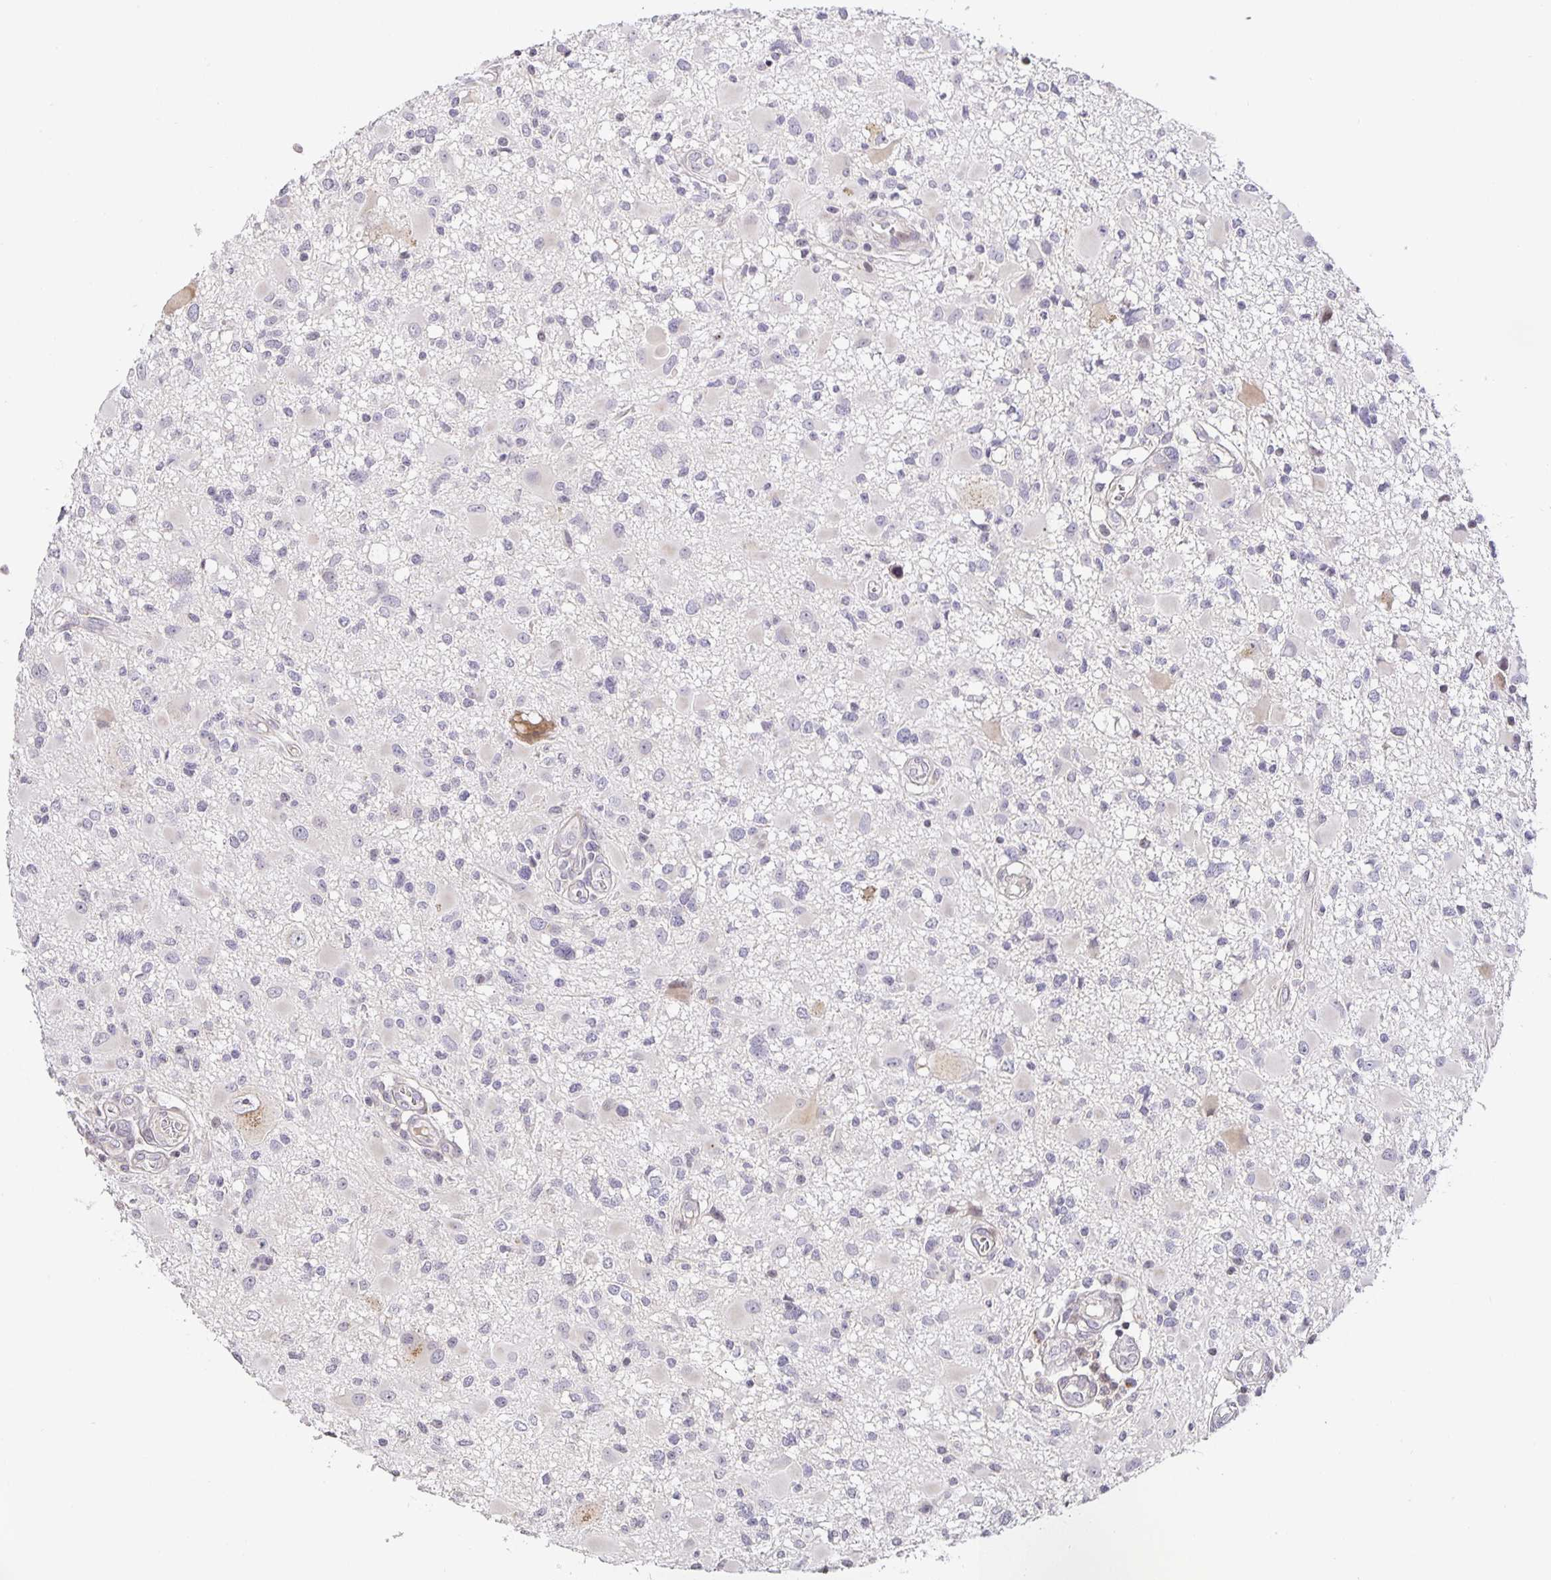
{"staining": {"intensity": "negative", "quantity": "none", "location": "none"}, "tissue": "glioma", "cell_type": "Tumor cells", "image_type": "cancer", "snomed": [{"axis": "morphology", "description": "Glioma, malignant, High grade"}, {"axis": "topography", "description": "Brain"}], "caption": "Tumor cells show no significant staining in glioma. (DAB (3,3'-diaminobenzidine) IHC visualized using brightfield microscopy, high magnification).", "gene": "TJP3", "patient": {"sex": "male", "age": 54}}